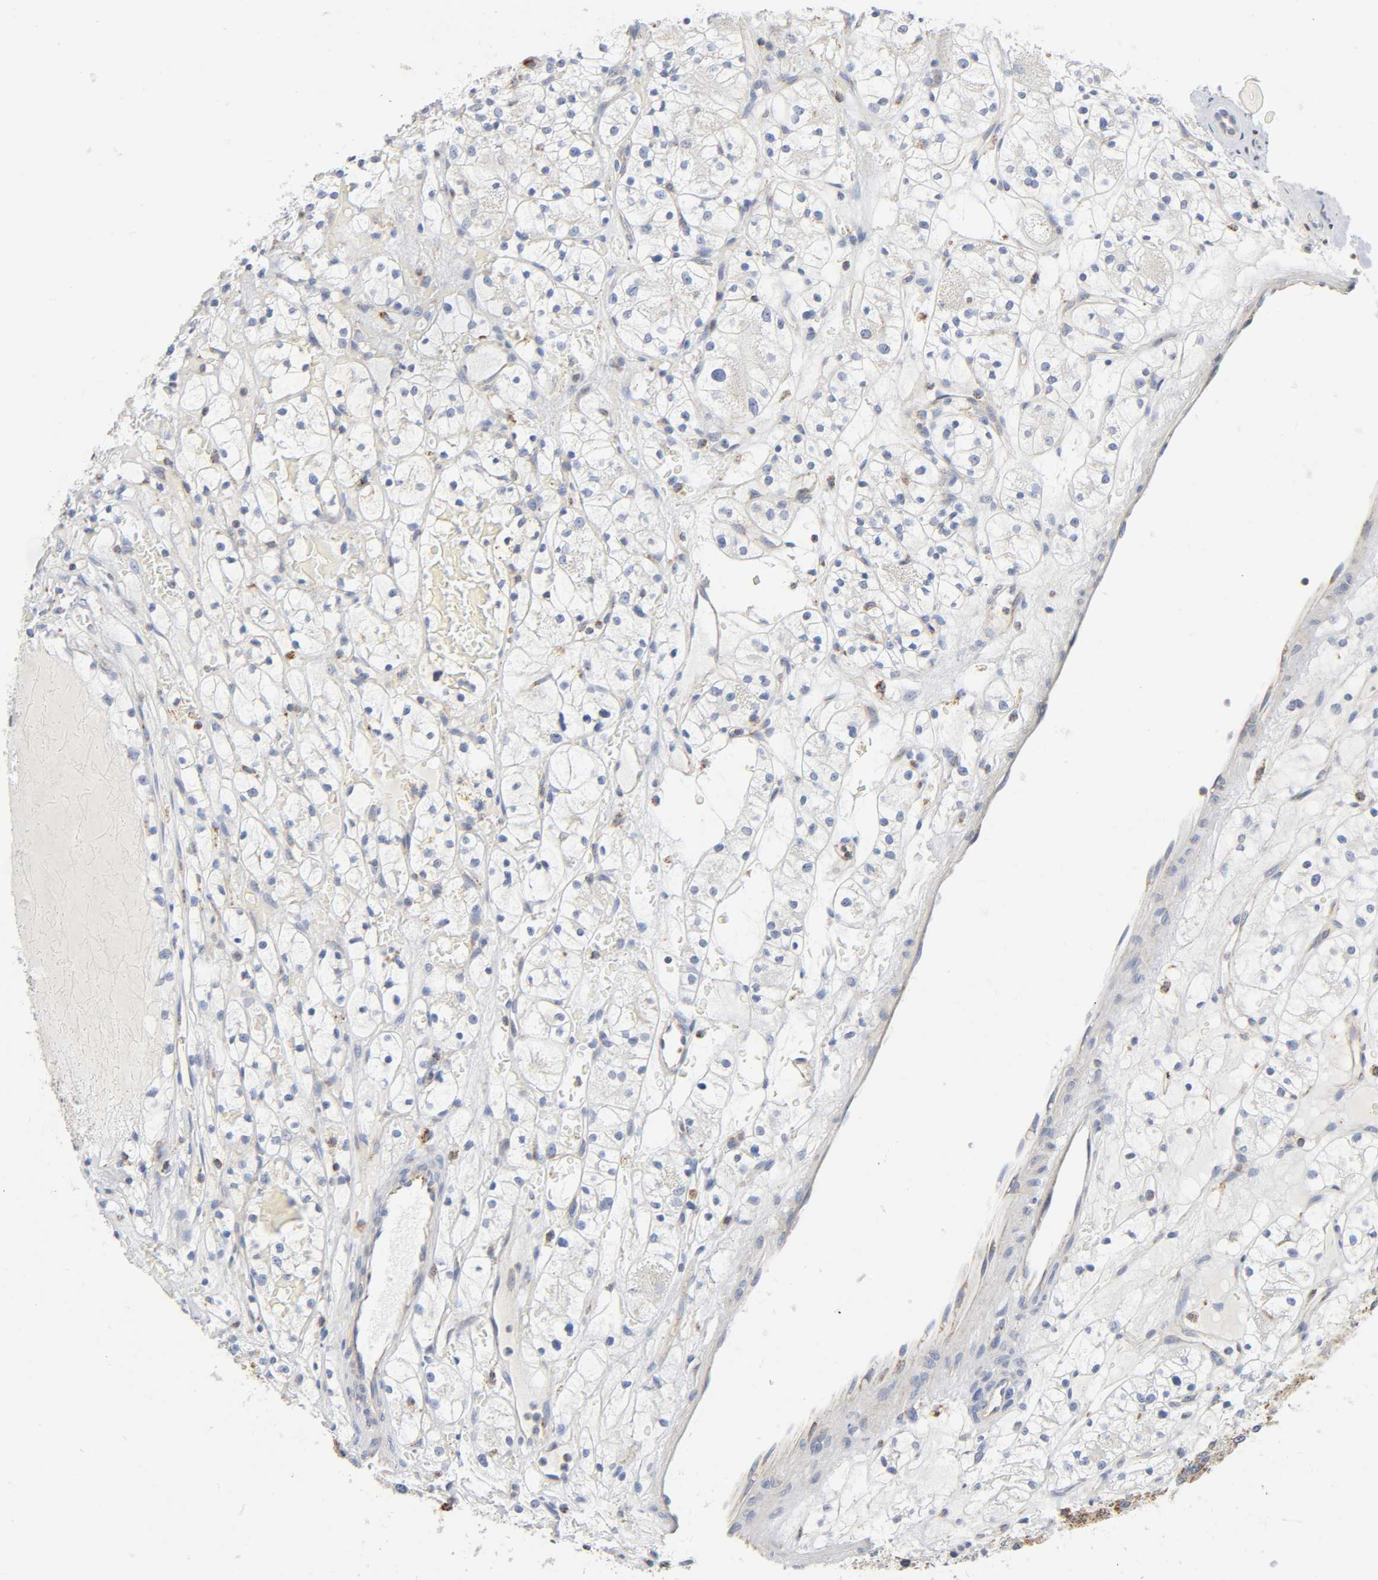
{"staining": {"intensity": "negative", "quantity": "none", "location": "none"}, "tissue": "renal cancer", "cell_type": "Tumor cells", "image_type": "cancer", "snomed": [{"axis": "morphology", "description": "Adenocarcinoma, NOS"}, {"axis": "topography", "description": "Kidney"}], "caption": "A histopathology image of renal cancer stained for a protein demonstrates no brown staining in tumor cells. (DAB immunohistochemistry (IHC) visualized using brightfield microscopy, high magnification).", "gene": "BAK1", "patient": {"sex": "female", "age": 60}}